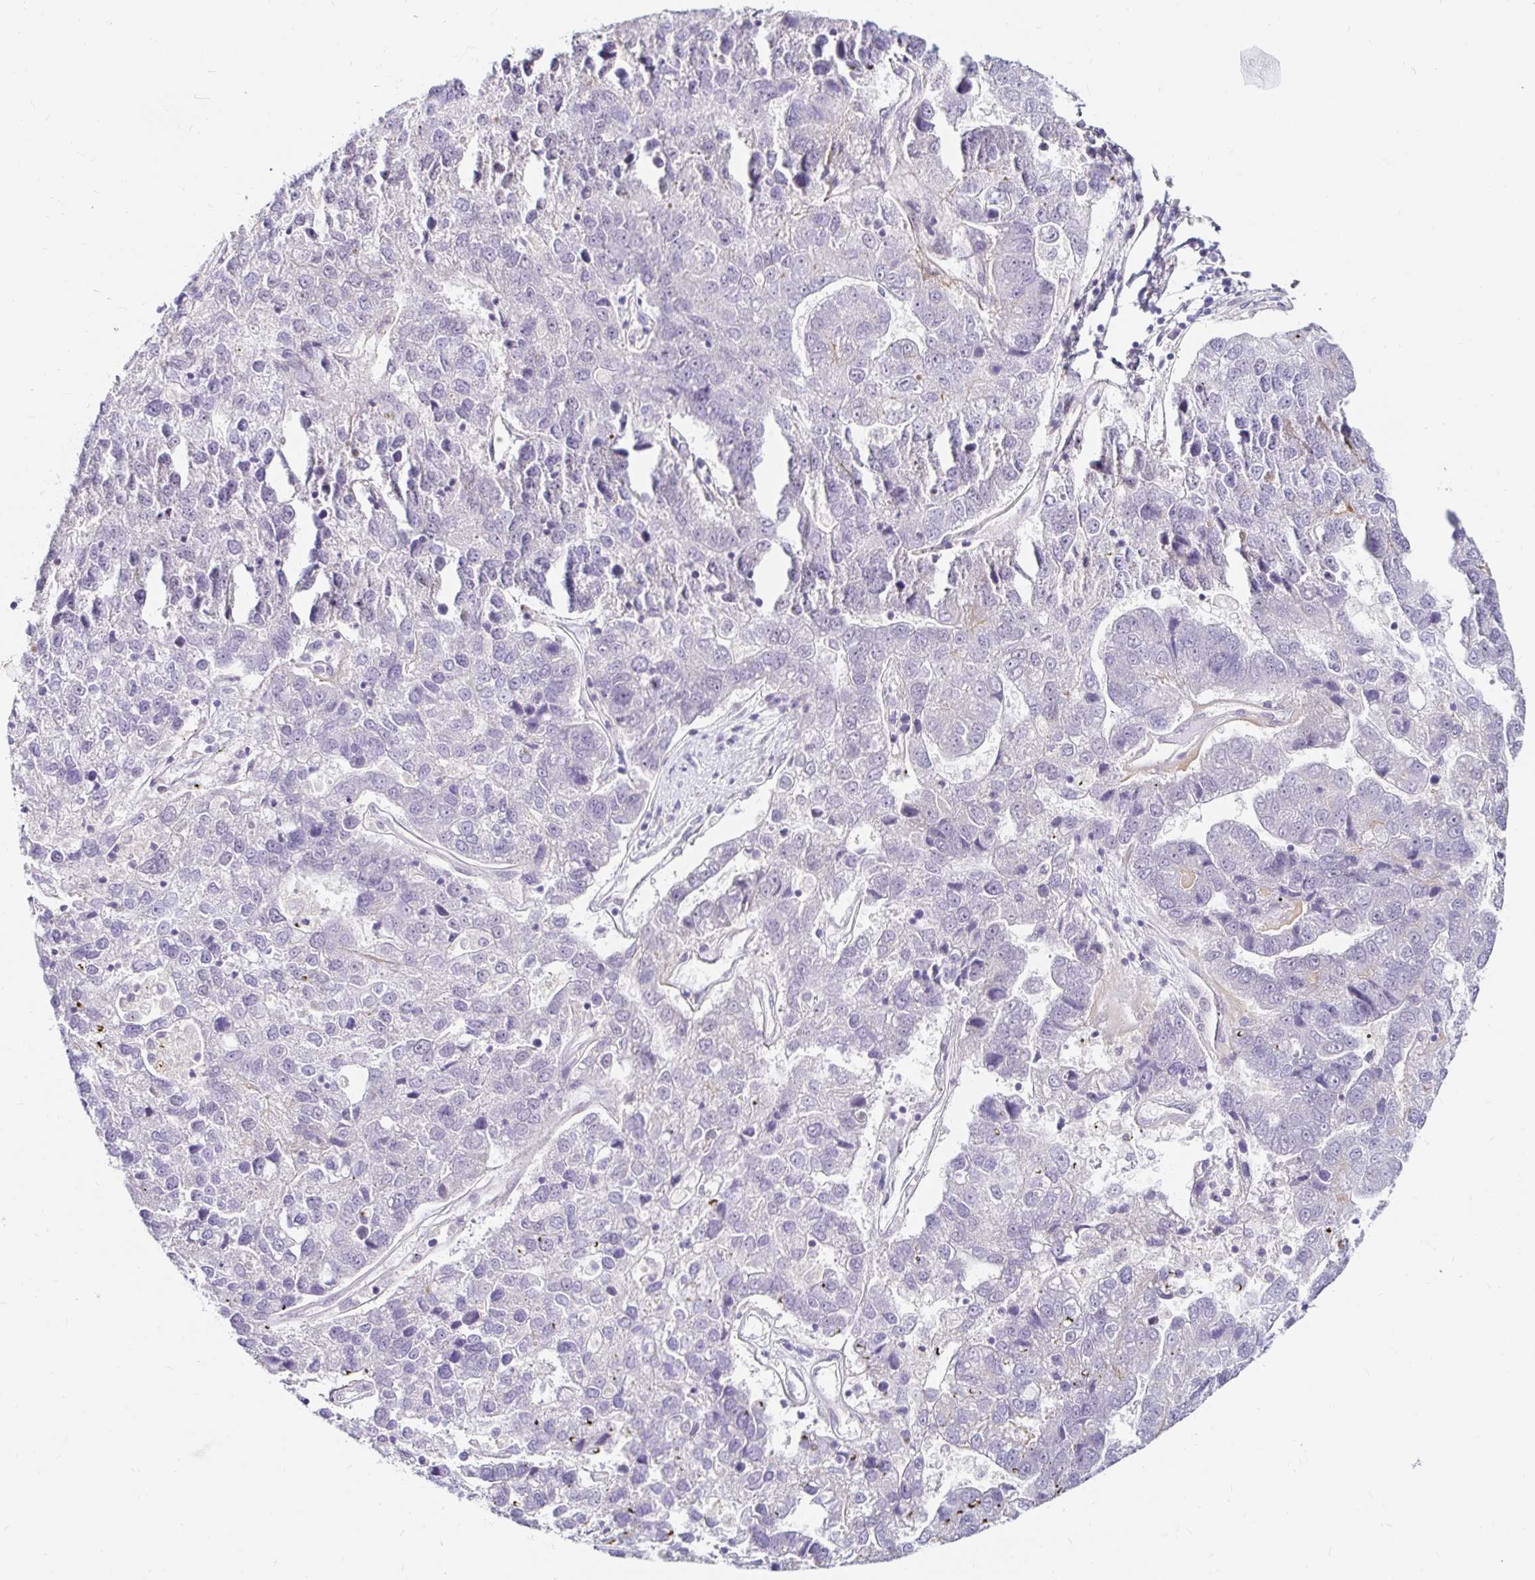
{"staining": {"intensity": "negative", "quantity": "none", "location": "none"}, "tissue": "pancreatic cancer", "cell_type": "Tumor cells", "image_type": "cancer", "snomed": [{"axis": "morphology", "description": "Adenocarcinoma, NOS"}, {"axis": "topography", "description": "Pancreas"}], "caption": "Immunohistochemical staining of human adenocarcinoma (pancreatic) demonstrates no significant staining in tumor cells.", "gene": "GUCY1A1", "patient": {"sex": "female", "age": 61}}